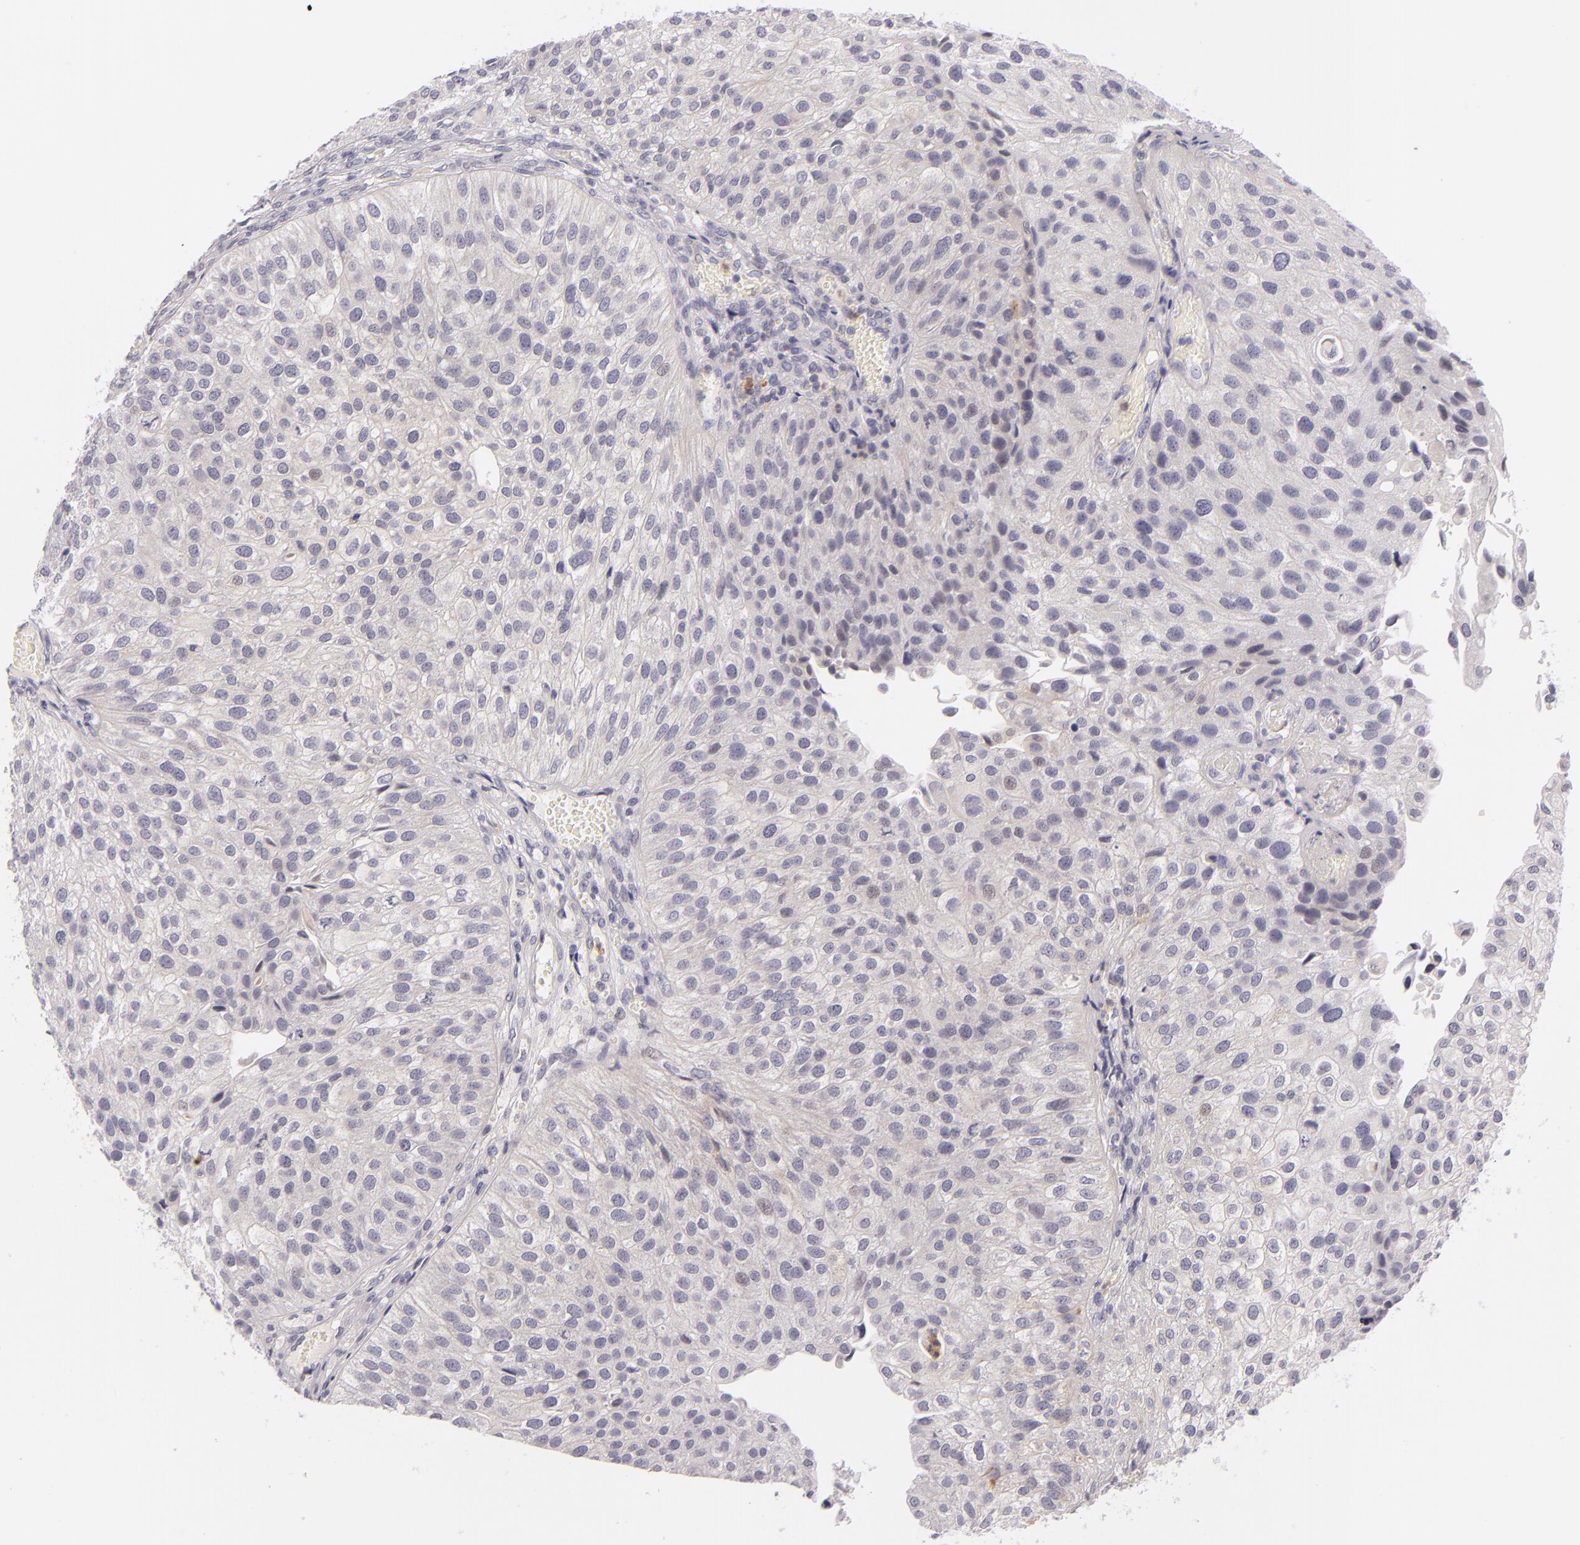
{"staining": {"intensity": "negative", "quantity": "none", "location": "none"}, "tissue": "urothelial cancer", "cell_type": "Tumor cells", "image_type": "cancer", "snomed": [{"axis": "morphology", "description": "Urothelial carcinoma, Low grade"}, {"axis": "topography", "description": "Urinary bladder"}], "caption": "IHC micrograph of human low-grade urothelial carcinoma stained for a protein (brown), which displays no staining in tumor cells. (DAB (3,3'-diaminobenzidine) immunohistochemistry (IHC) with hematoxylin counter stain).", "gene": "FAM181A", "patient": {"sex": "female", "age": 89}}